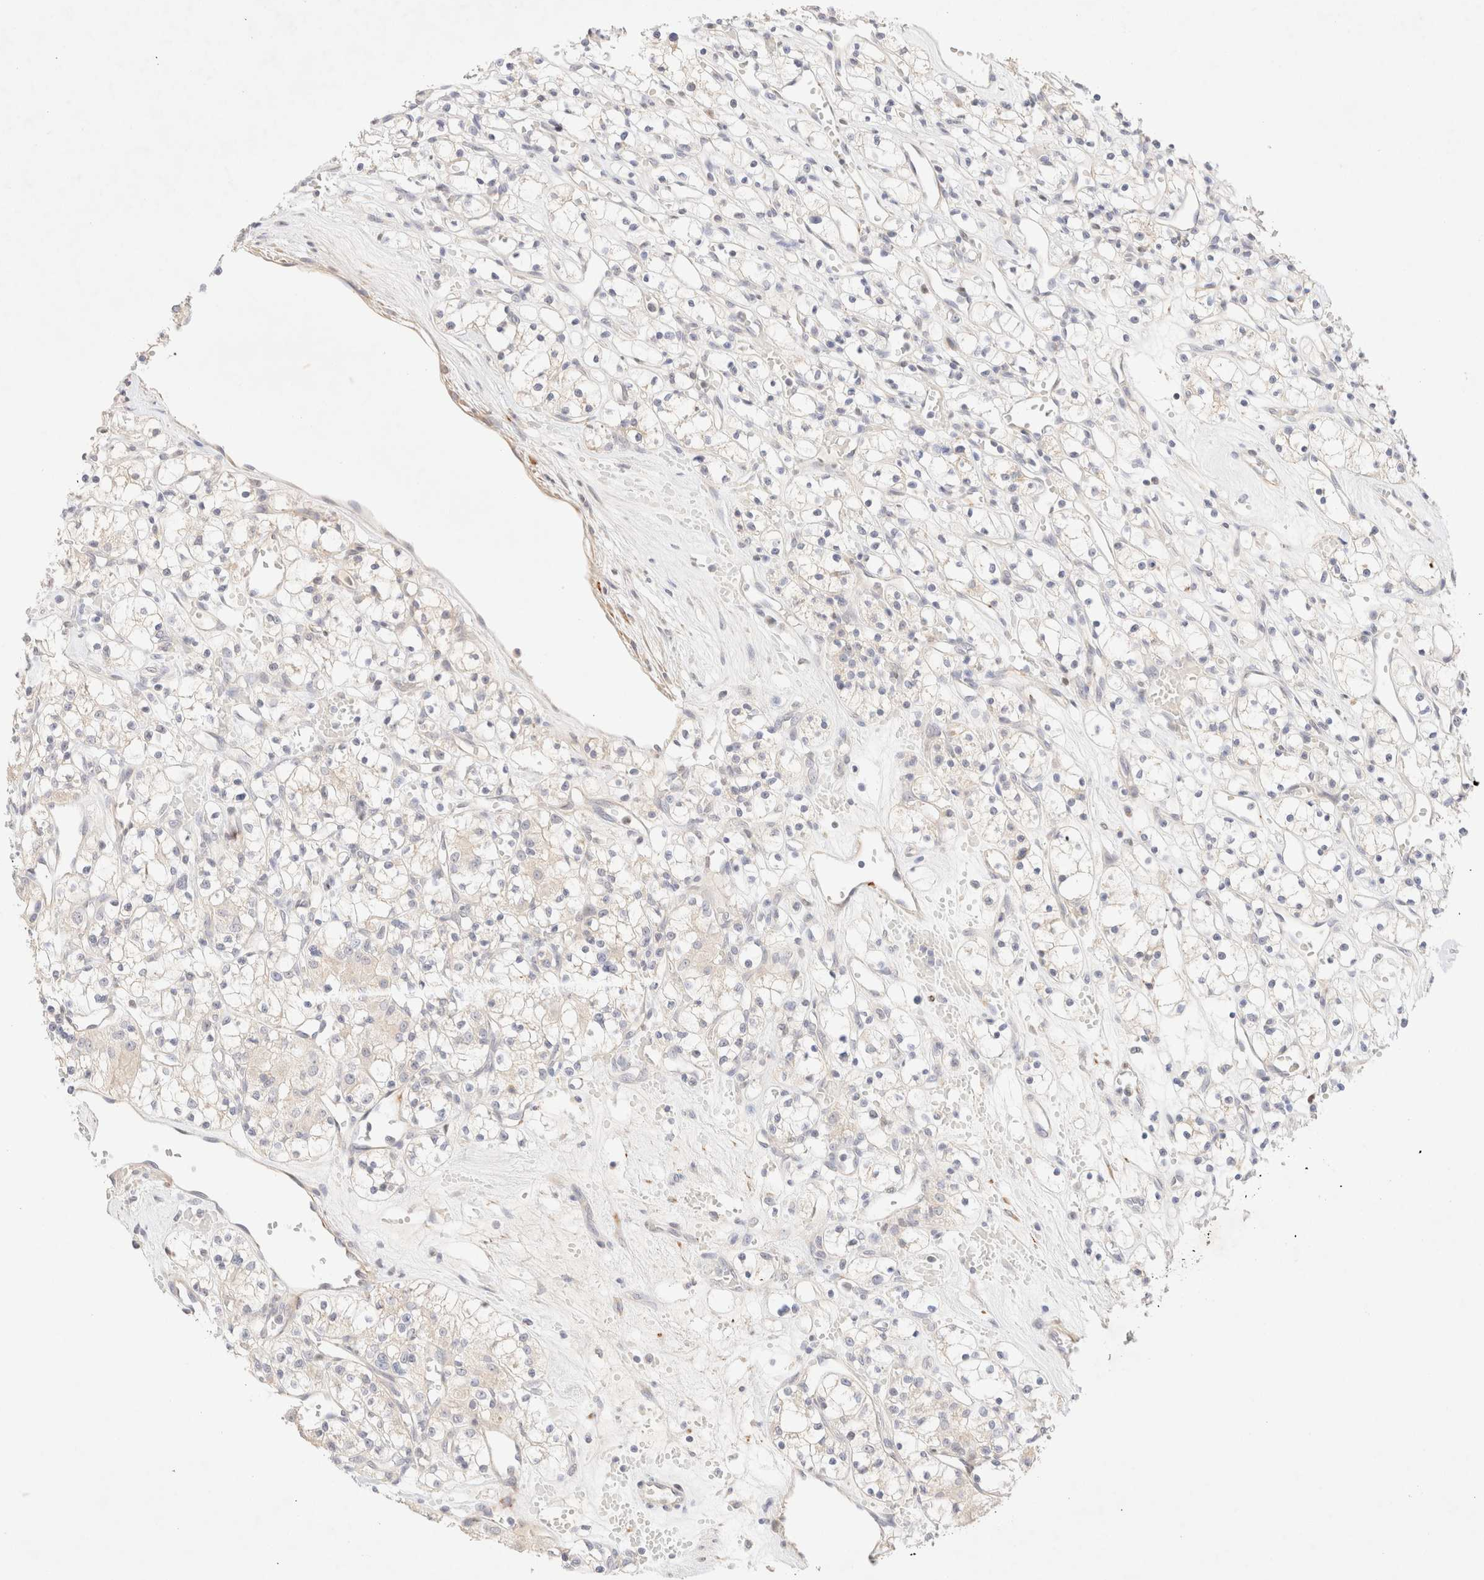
{"staining": {"intensity": "negative", "quantity": "none", "location": "none"}, "tissue": "renal cancer", "cell_type": "Tumor cells", "image_type": "cancer", "snomed": [{"axis": "morphology", "description": "Adenocarcinoma, NOS"}, {"axis": "topography", "description": "Kidney"}], "caption": "Immunohistochemistry of renal cancer shows no expression in tumor cells.", "gene": "SNTB1", "patient": {"sex": "female", "age": 59}}